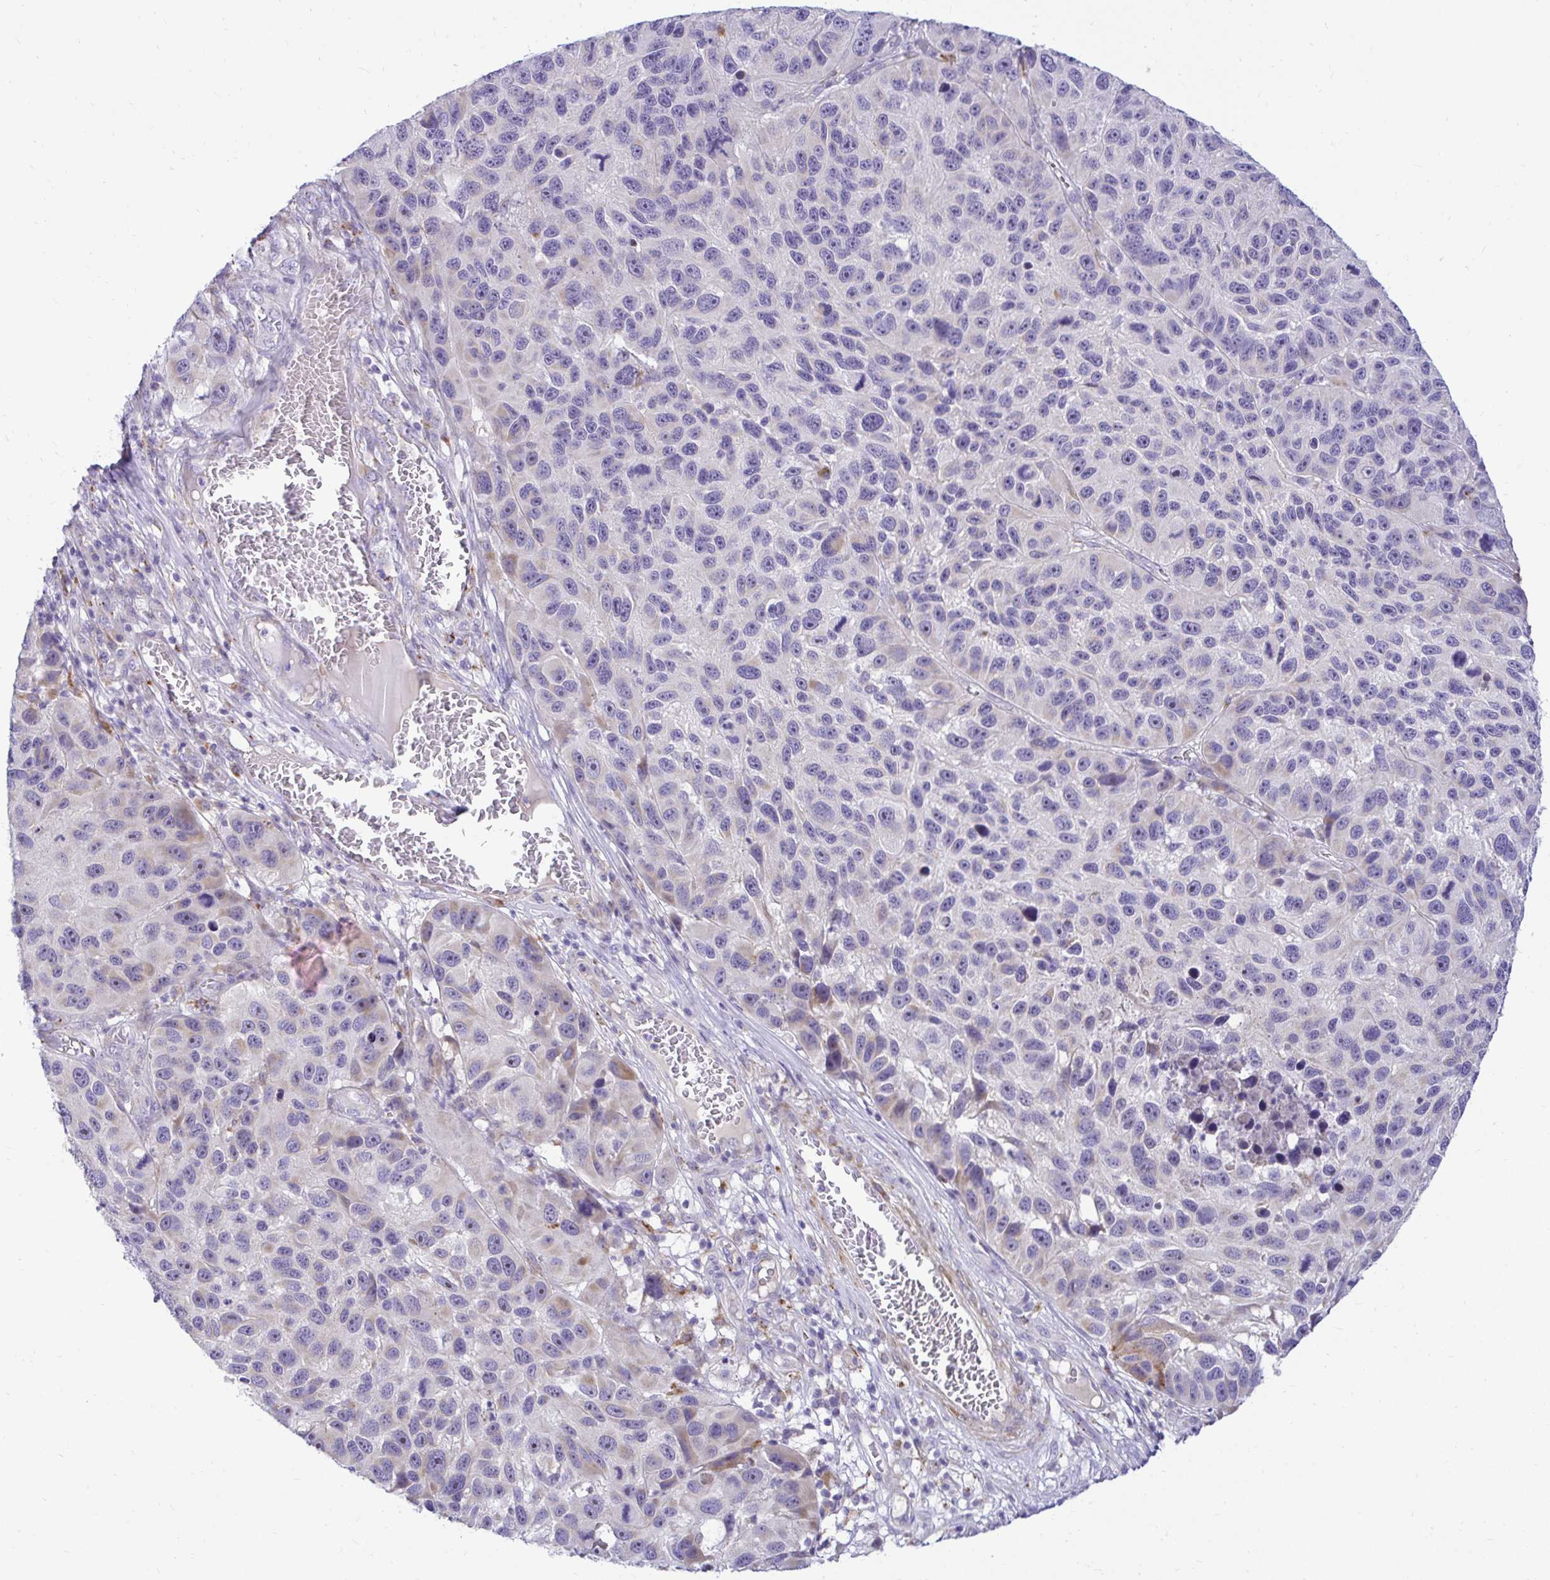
{"staining": {"intensity": "negative", "quantity": "none", "location": "none"}, "tissue": "melanoma", "cell_type": "Tumor cells", "image_type": "cancer", "snomed": [{"axis": "morphology", "description": "Malignant melanoma, NOS"}, {"axis": "topography", "description": "Skin"}], "caption": "Tumor cells show no significant protein staining in malignant melanoma. (Stains: DAB (3,3'-diaminobenzidine) immunohistochemistry (IHC) with hematoxylin counter stain, Microscopy: brightfield microscopy at high magnification).", "gene": "PKN3", "patient": {"sex": "male", "age": 53}}